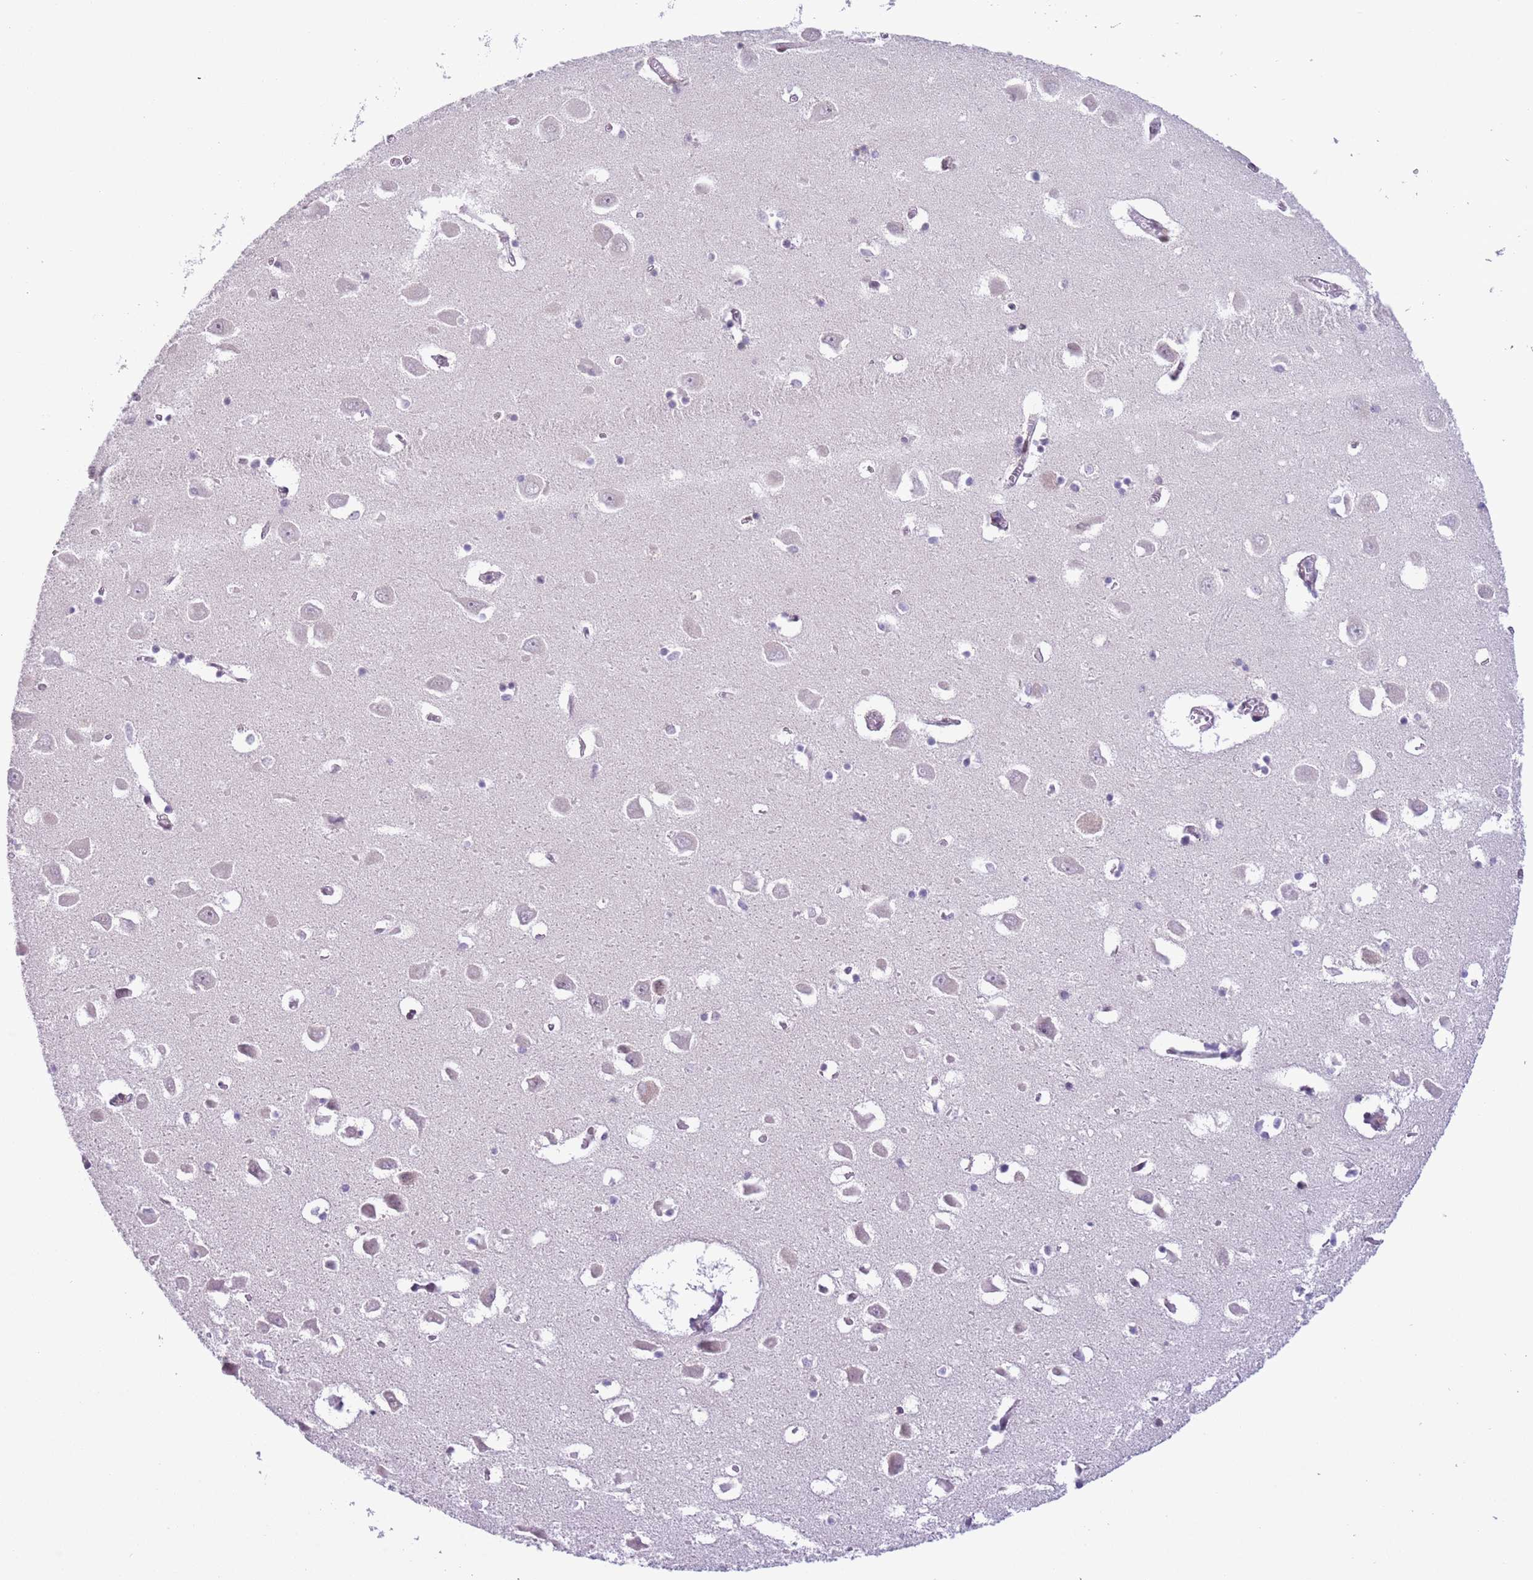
{"staining": {"intensity": "negative", "quantity": "none", "location": "none"}, "tissue": "hippocampus", "cell_type": "Glial cells", "image_type": "normal", "snomed": [{"axis": "morphology", "description": "Normal tissue, NOS"}, {"axis": "topography", "description": "Hippocampus"}], "caption": "An IHC histopathology image of normal hippocampus is shown. There is no staining in glial cells of hippocampus. (Brightfield microscopy of DAB IHC at high magnification).", "gene": "SIPA1L3", "patient": {"sex": "male", "age": 70}}